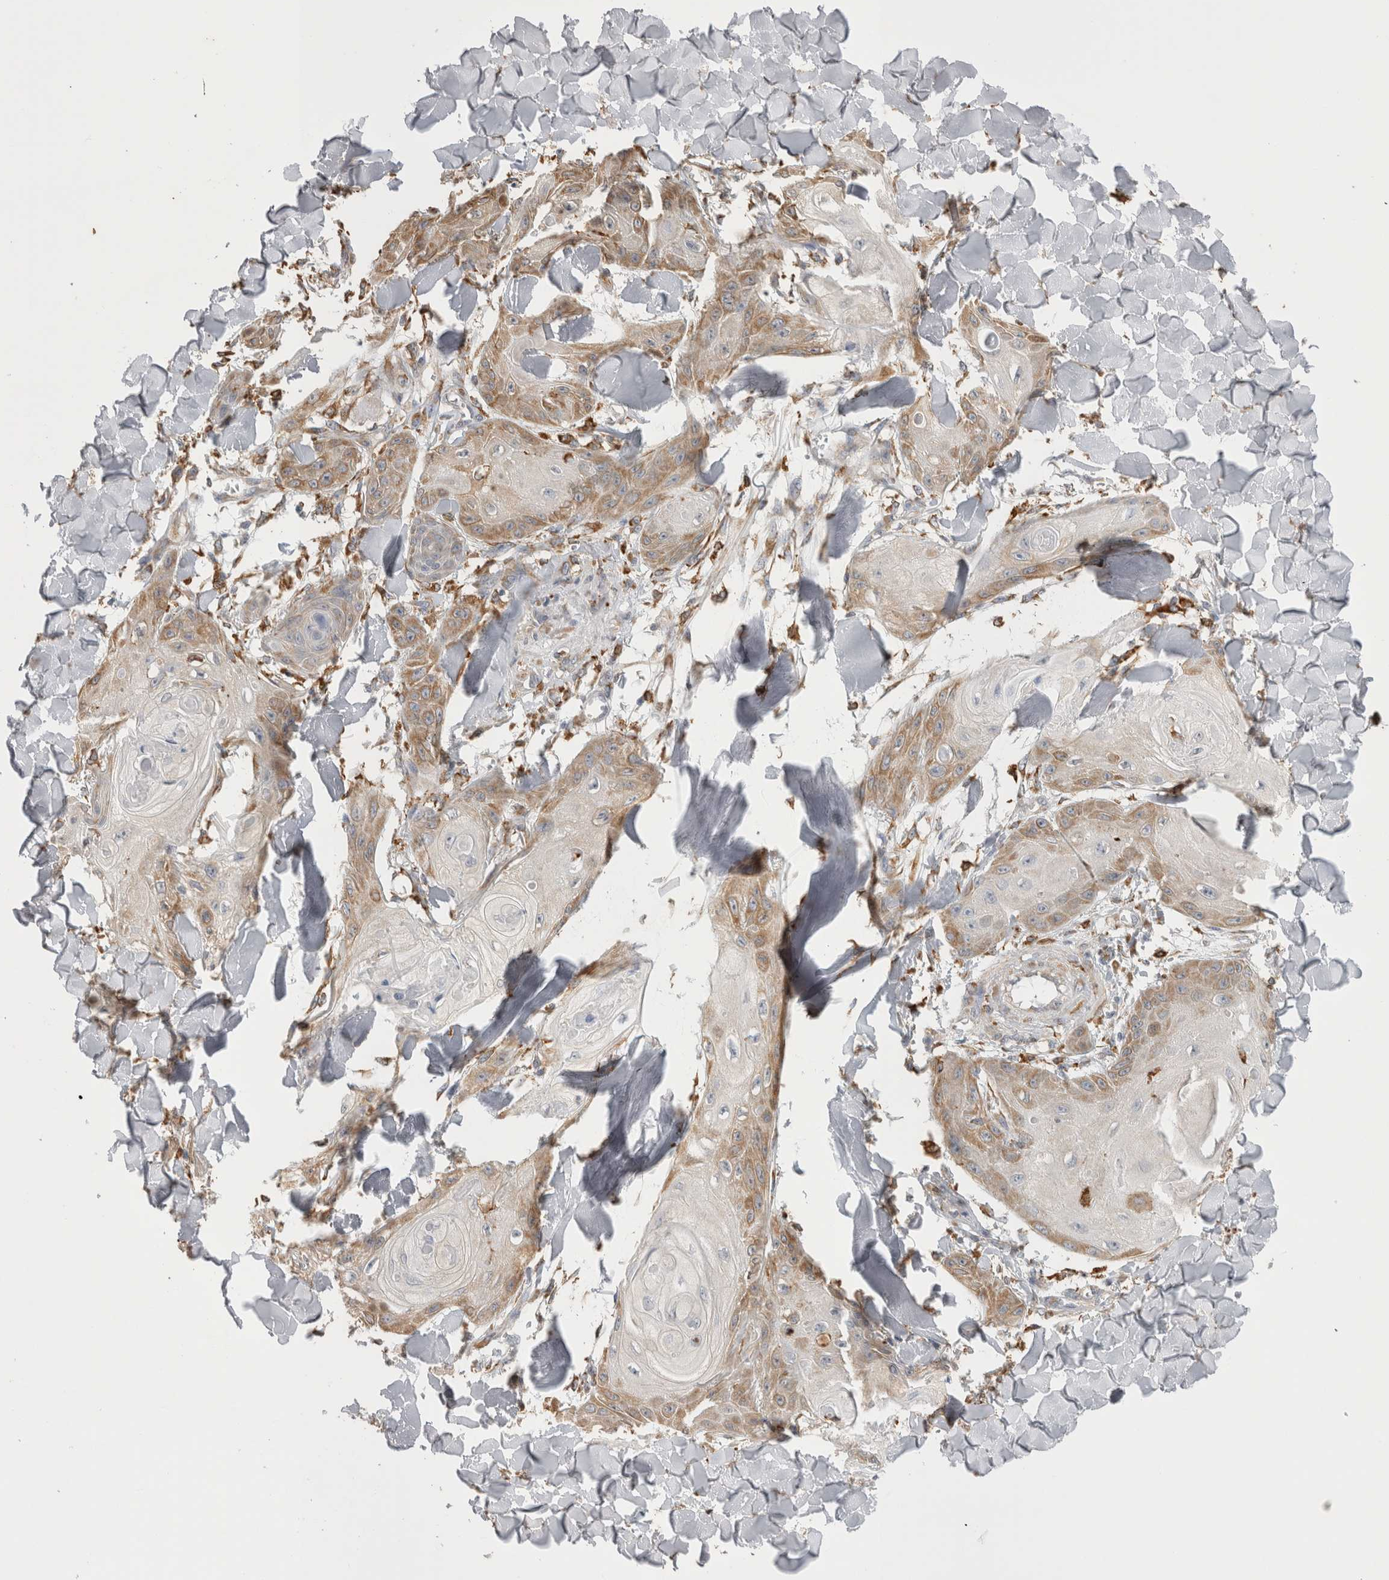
{"staining": {"intensity": "moderate", "quantity": ">75%", "location": "cytoplasmic/membranous"}, "tissue": "skin cancer", "cell_type": "Tumor cells", "image_type": "cancer", "snomed": [{"axis": "morphology", "description": "Squamous cell carcinoma, NOS"}, {"axis": "topography", "description": "Skin"}], "caption": "Immunohistochemical staining of skin cancer displays moderate cytoplasmic/membranous protein staining in about >75% of tumor cells.", "gene": "LRPAP1", "patient": {"sex": "male", "age": 74}}